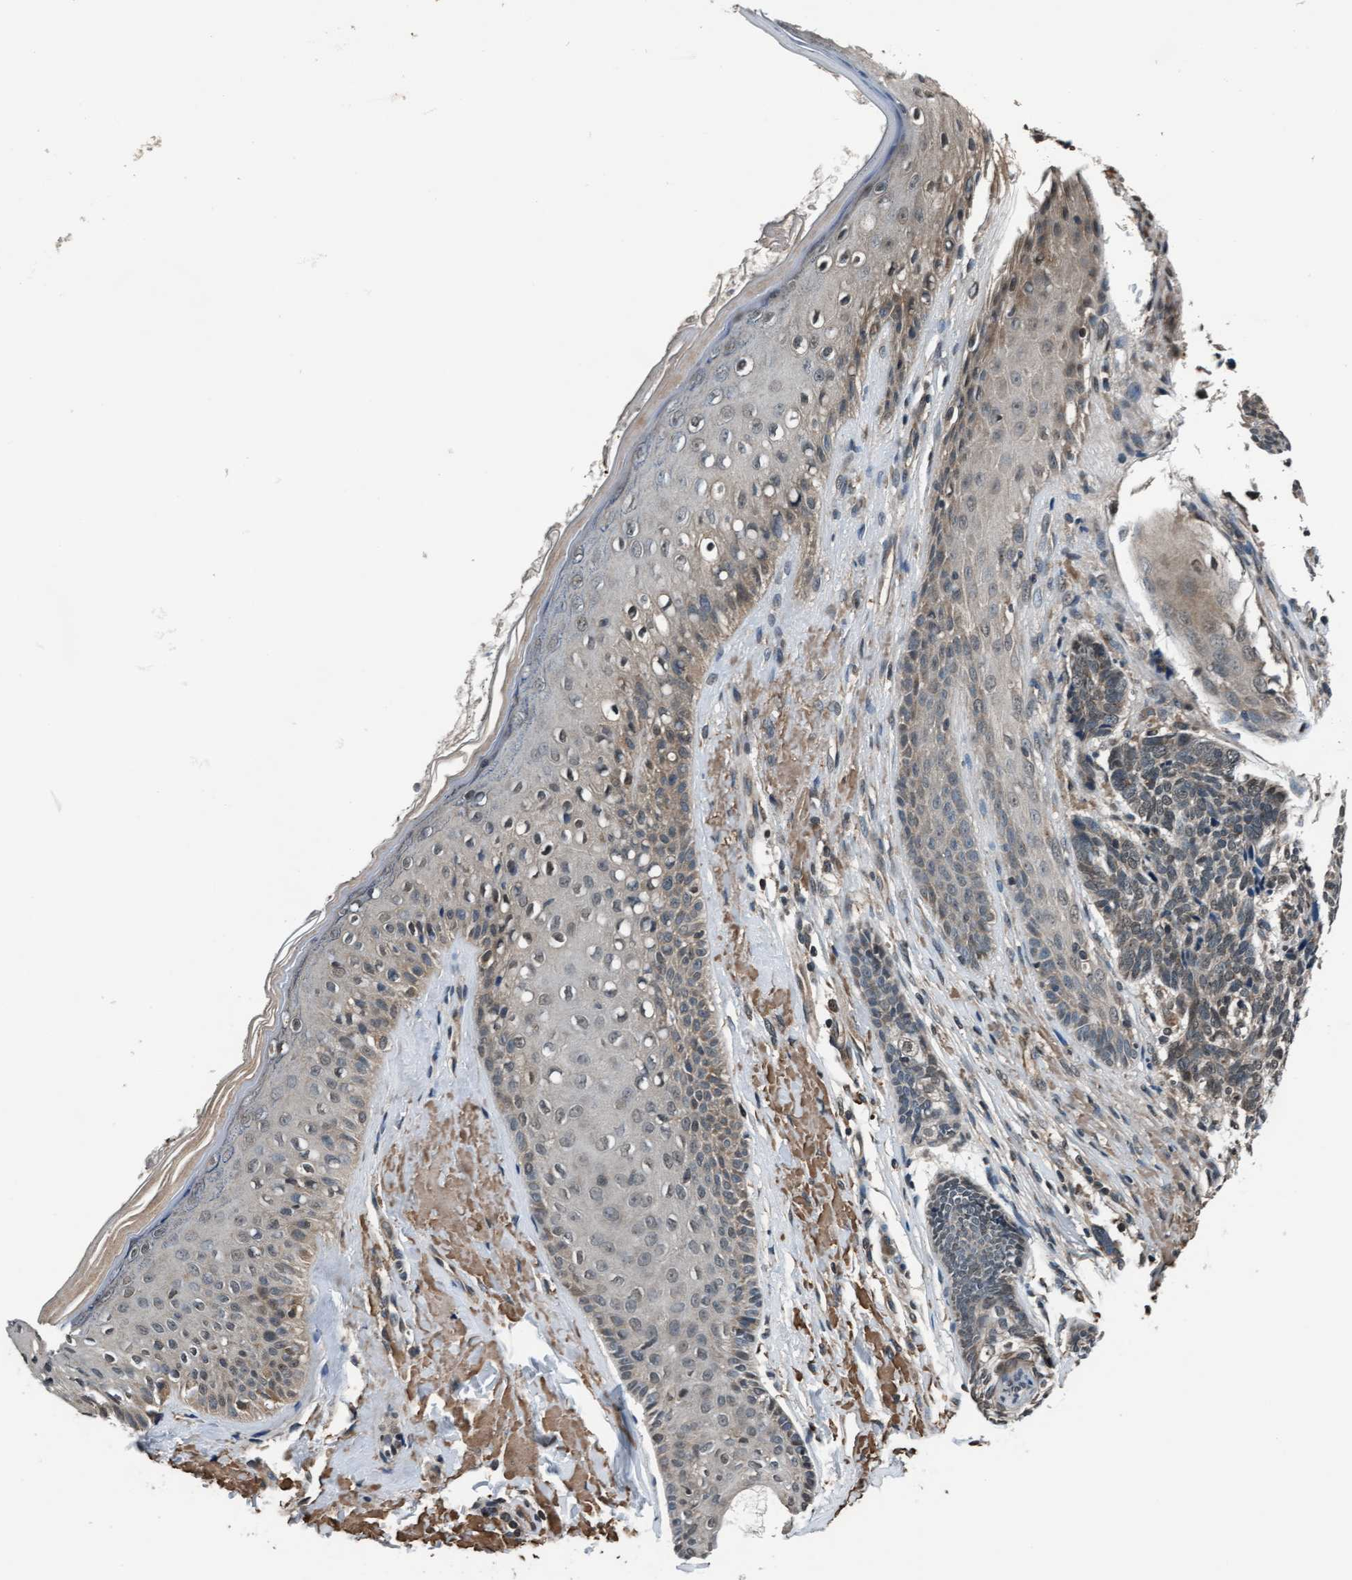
{"staining": {"intensity": "weak", "quantity": "<25%", "location": "nuclear"}, "tissue": "skin cancer", "cell_type": "Tumor cells", "image_type": "cancer", "snomed": [{"axis": "morphology", "description": "Basal cell carcinoma"}, {"axis": "topography", "description": "Skin"}], "caption": "Immunohistochemistry (IHC) of human skin cancer (basal cell carcinoma) reveals no positivity in tumor cells.", "gene": "WASF1", "patient": {"sex": "male", "age": 84}}